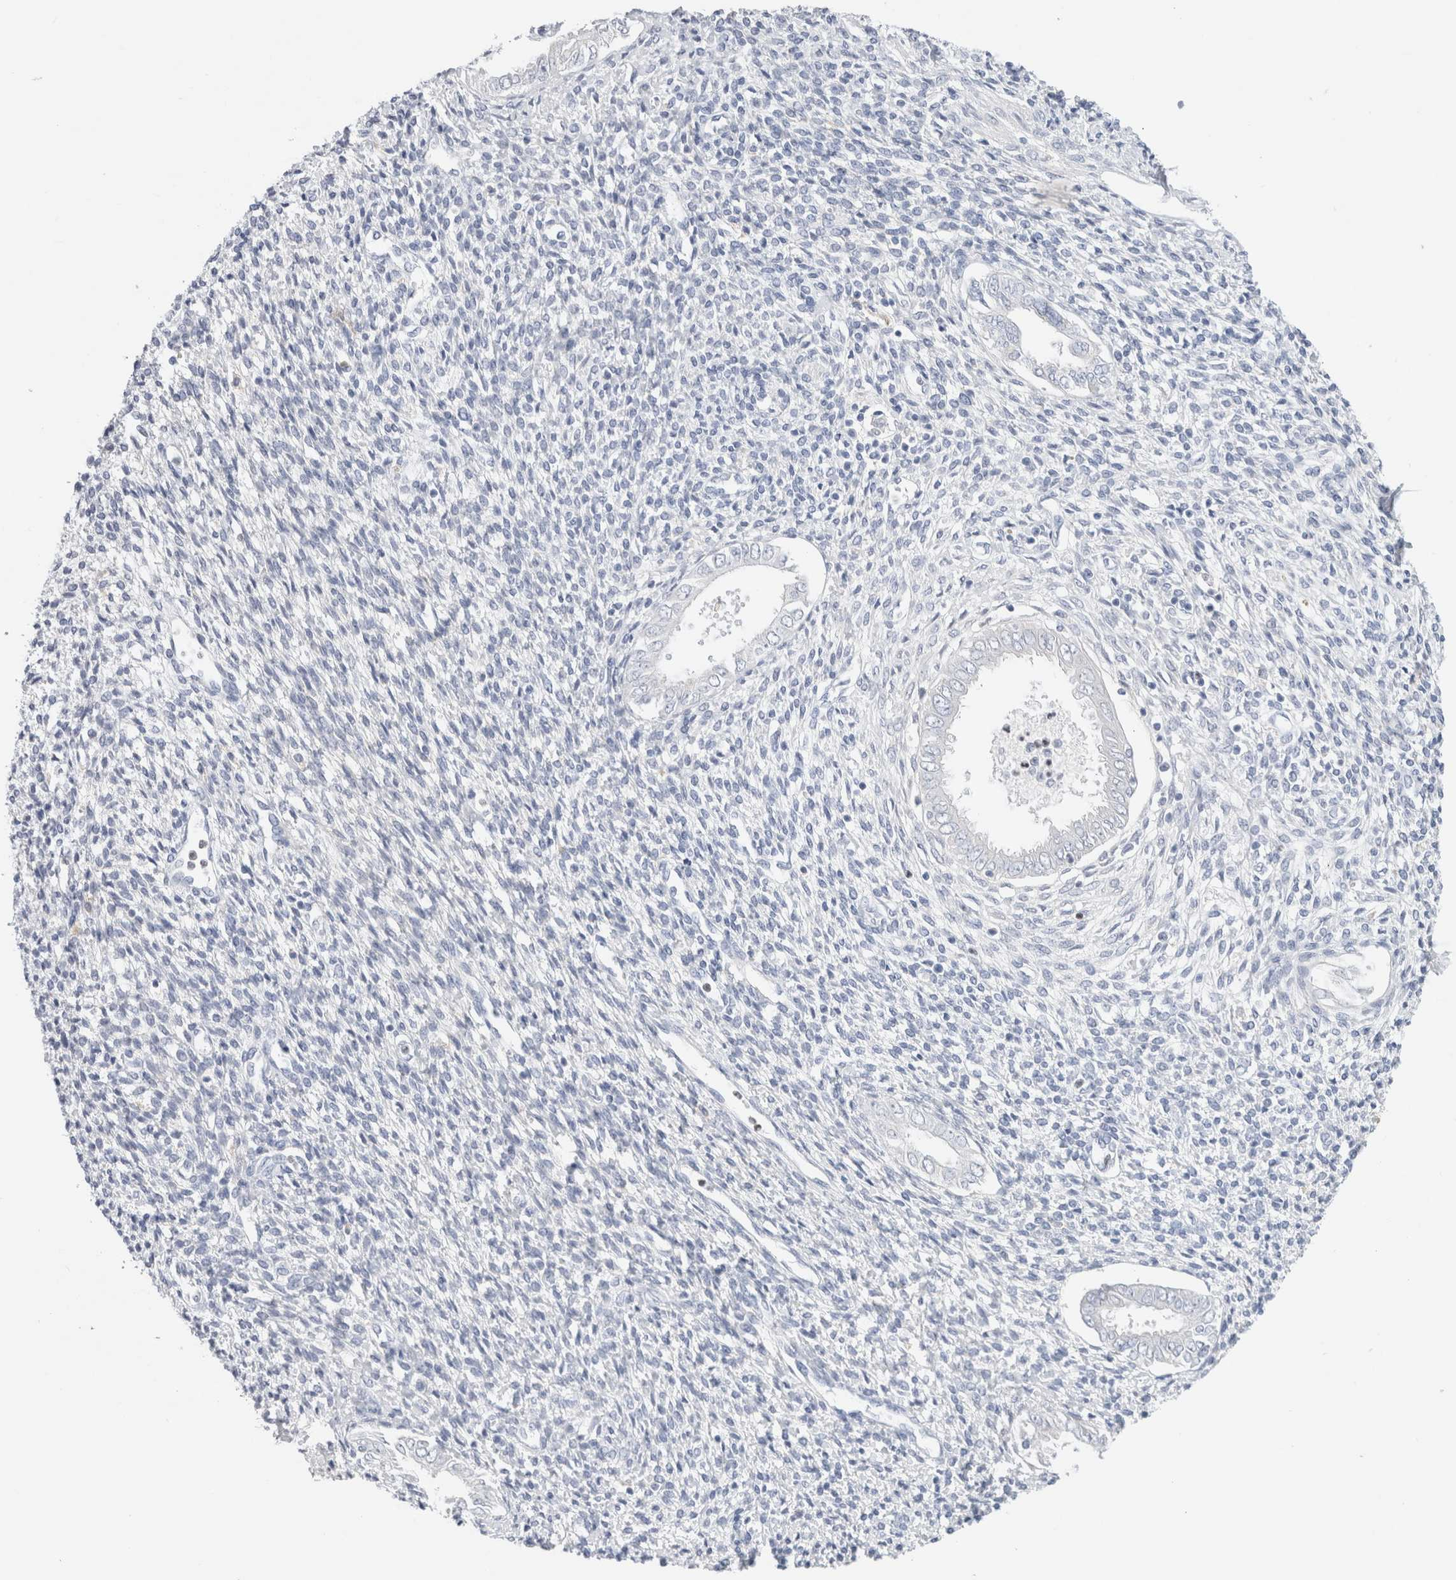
{"staining": {"intensity": "negative", "quantity": "none", "location": "none"}, "tissue": "endometrium", "cell_type": "Cells in endometrial stroma", "image_type": "normal", "snomed": [{"axis": "morphology", "description": "Normal tissue, NOS"}, {"axis": "topography", "description": "Endometrium"}], "caption": "This photomicrograph is of benign endometrium stained with IHC to label a protein in brown with the nuclei are counter-stained blue. There is no staining in cells in endometrial stroma.", "gene": "ADAM30", "patient": {"sex": "female", "age": 66}}